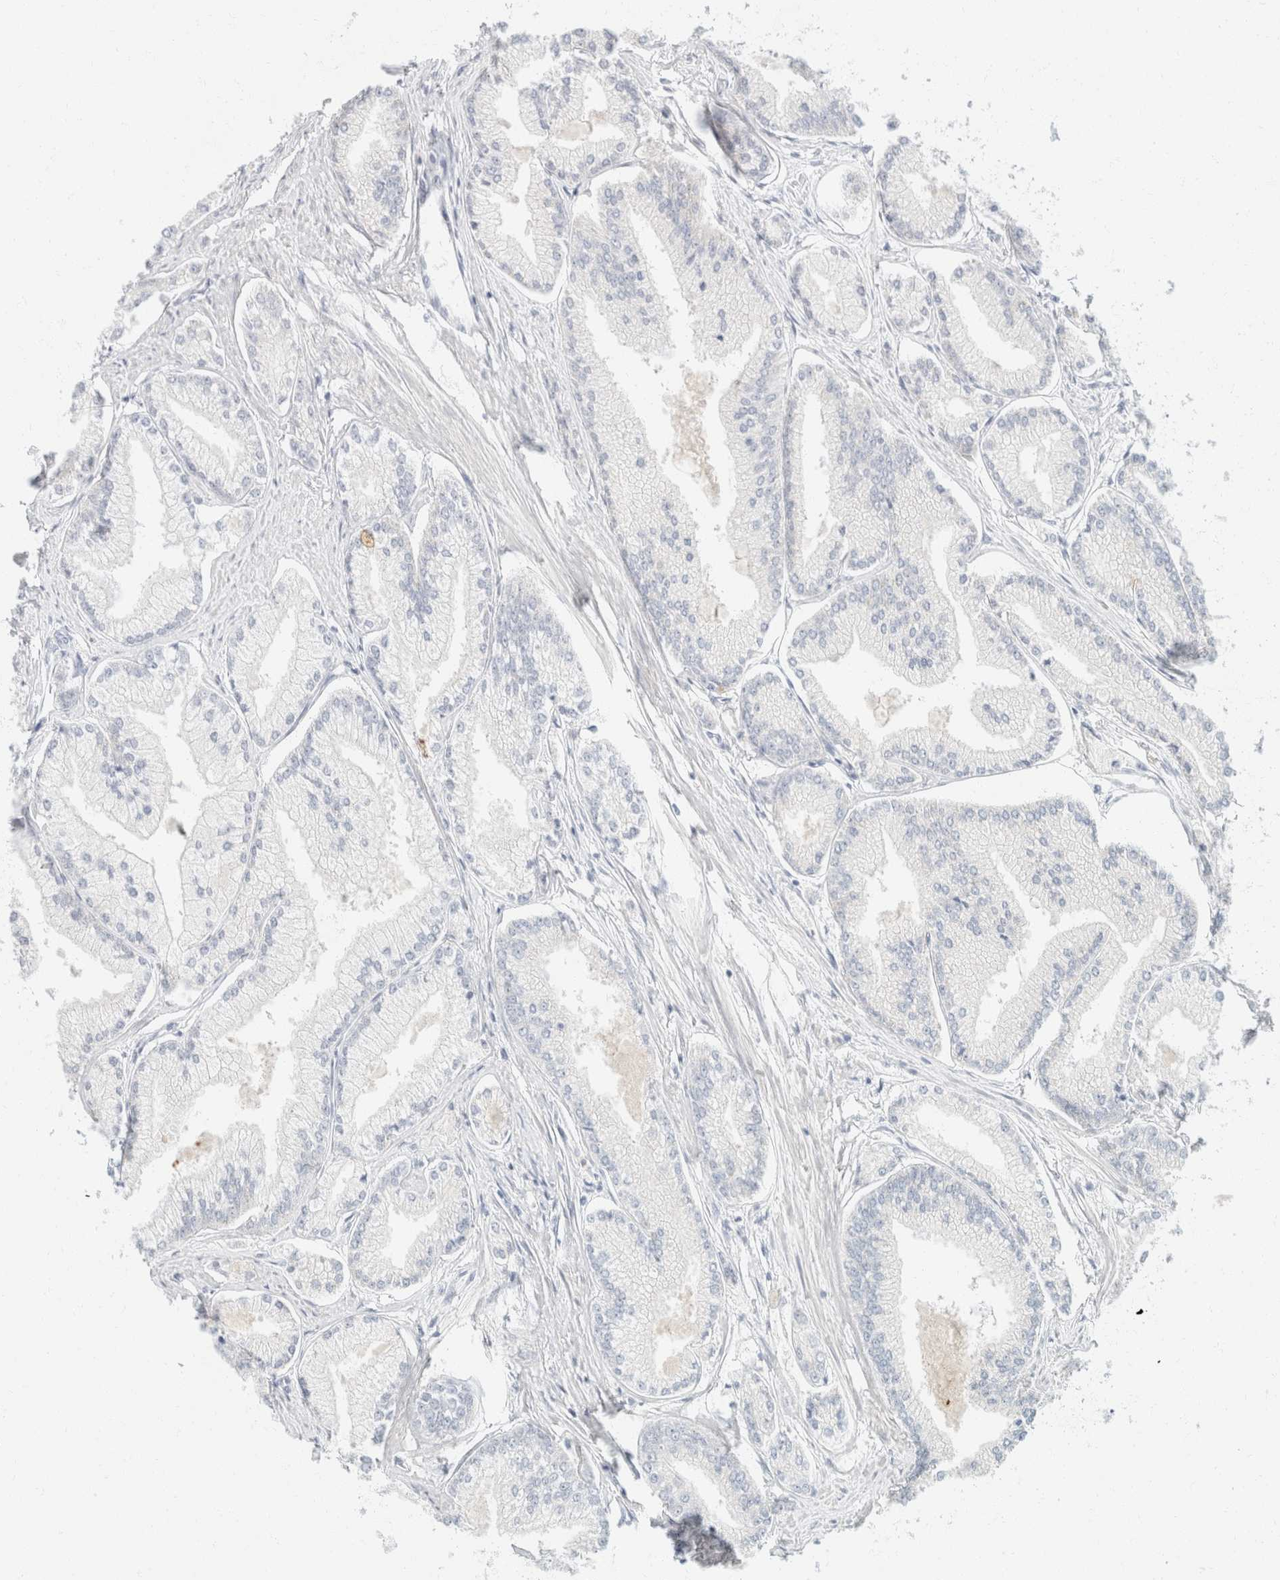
{"staining": {"intensity": "negative", "quantity": "none", "location": "none"}, "tissue": "prostate cancer", "cell_type": "Tumor cells", "image_type": "cancer", "snomed": [{"axis": "morphology", "description": "Adenocarcinoma, Low grade"}, {"axis": "topography", "description": "Prostate"}], "caption": "Immunohistochemistry image of prostate cancer (low-grade adenocarcinoma) stained for a protein (brown), which displays no expression in tumor cells.", "gene": "KRT20", "patient": {"sex": "male", "age": 52}}